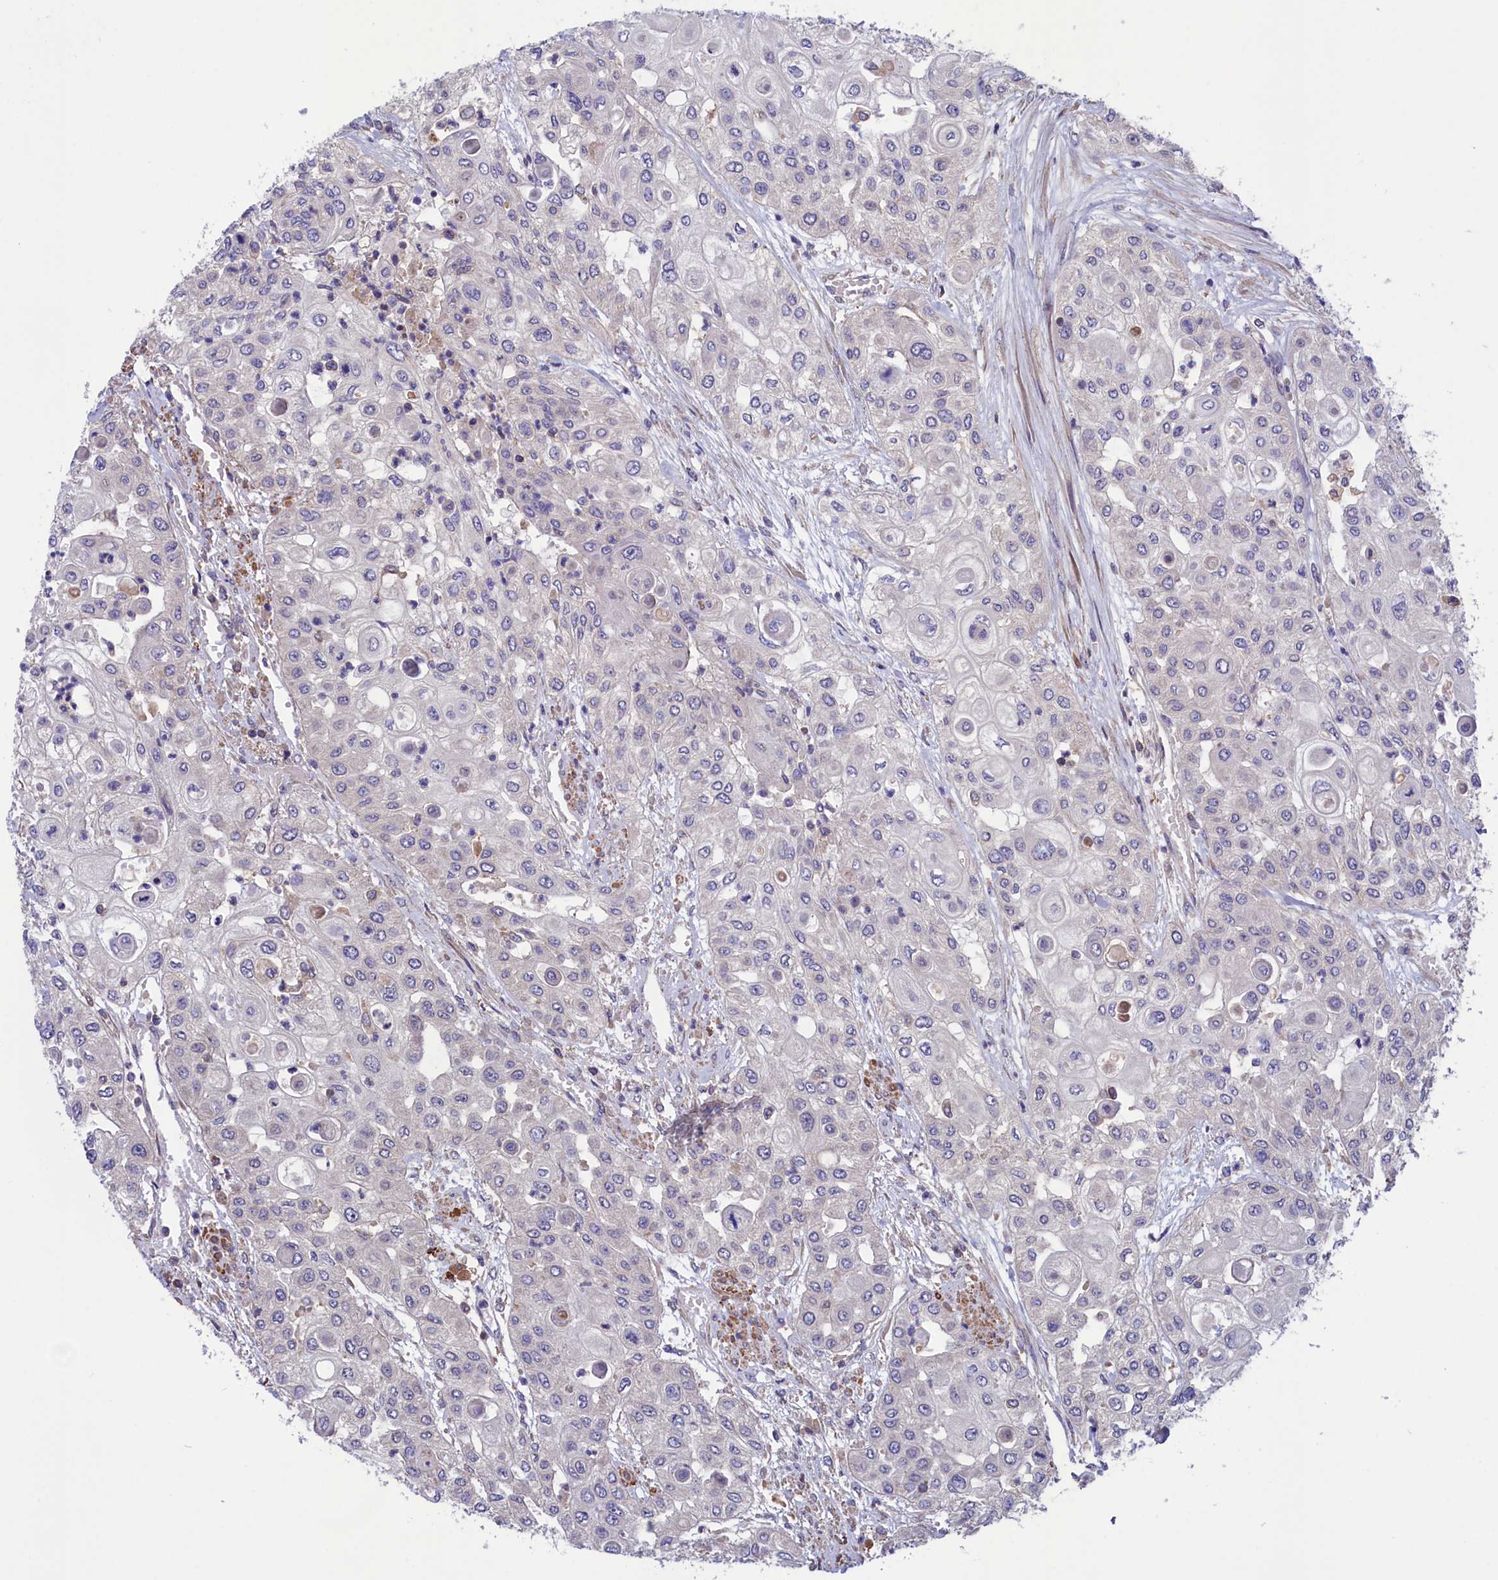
{"staining": {"intensity": "negative", "quantity": "none", "location": "none"}, "tissue": "urothelial cancer", "cell_type": "Tumor cells", "image_type": "cancer", "snomed": [{"axis": "morphology", "description": "Urothelial carcinoma, High grade"}, {"axis": "topography", "description": "Urinary bladder"}], "caption": "Immunohistochemical staining of high-grade urothelial carcinoma demonstrates no significant positivity in tumor cells. The staining is performed using DAB brown chromogen with nuclei counter-stained in using hematoxylin.", "gene": "AMDHD2", "patient": {"sex": "female", "age": 79}}